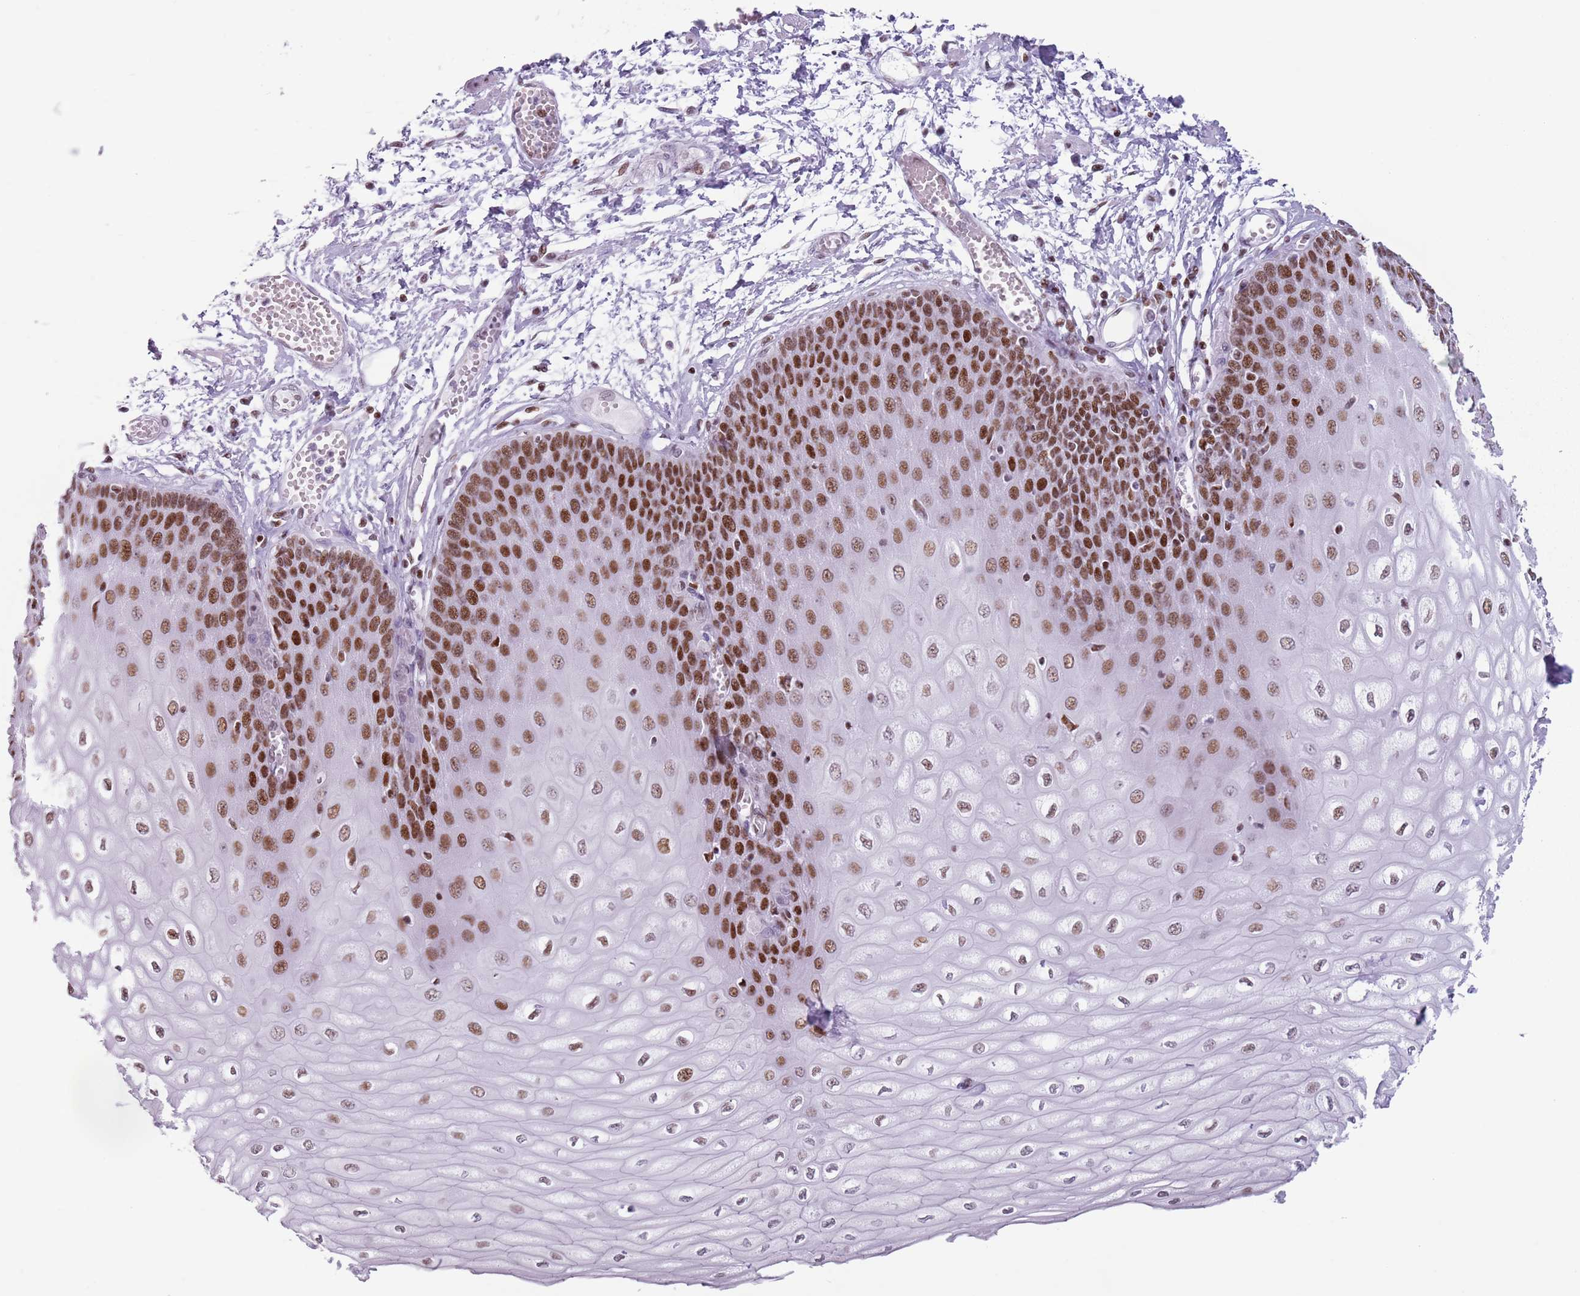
{"staining": {"intensity": "strong", "quantity": ">75%", "location": "nuclear"}, "tissue": "esophagus", "cell_type": "Squamous epithelial cells", "image_type": "normal", "snomed": [{"axis": "morphology", "description": "Normal tissue, NOS"}, {"axis": "topography", "description": "Esophagus"}], "caption": "Unremarkable esophagus reveals strong nuclear positivity in about >75% of squamous epithelial cells.", "gene": "FAM104B", "patient": {"sex": "male", "age": 60}}